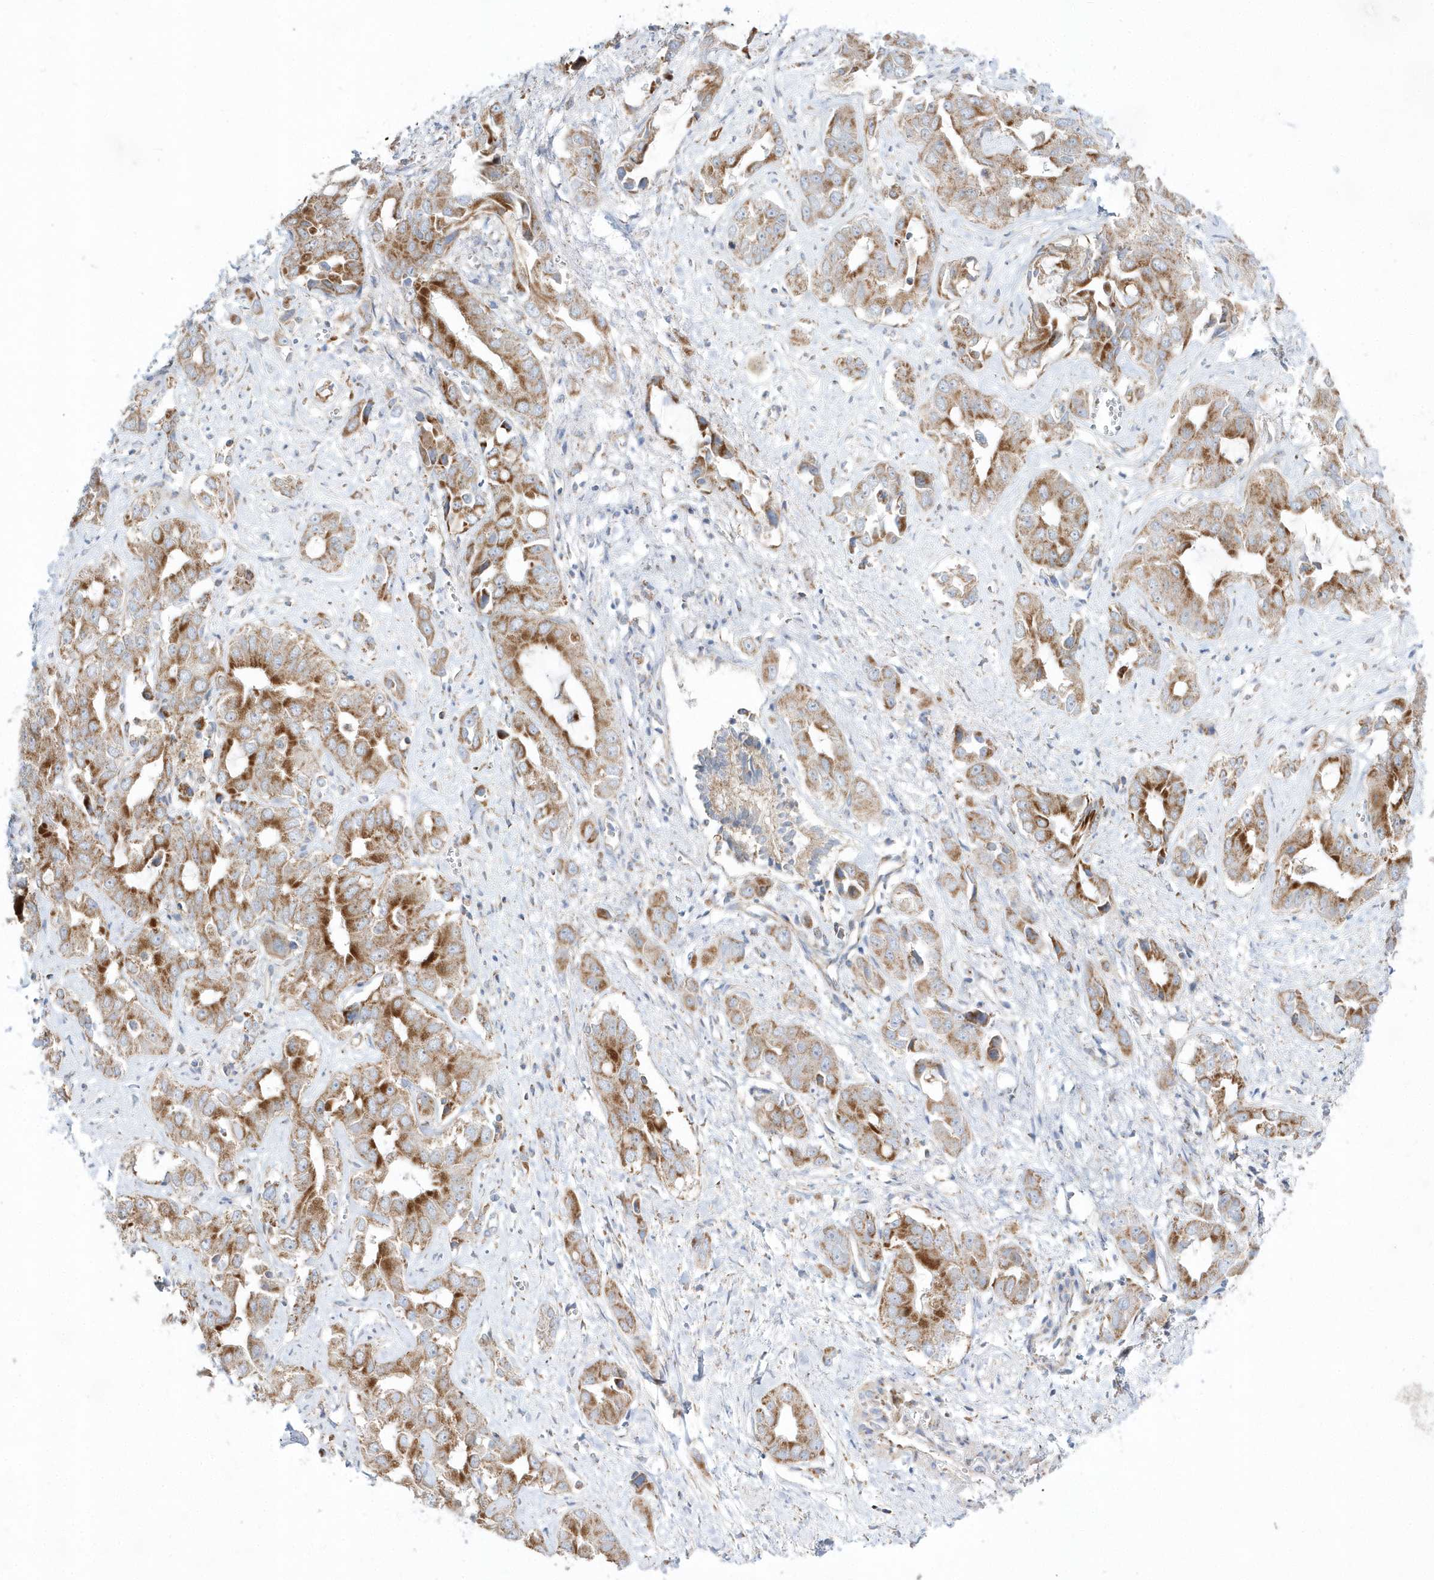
{"staining": {"intensity": "moderate", "quantity": ">75%", "location": "cytoplasmic/membranous"}, "tissue": "liver cancer", "cell_type": "Tumor cells", "image_type": "cancer", "snomed": [{"axis": "morphology", "description": "Cholangiocarcinoma"}, {"axis": "topography", "description": "Liver"}], "caption": "IHC staining of liver cholangiocarcinoma, which shows medium levels of moderate cytoplasmic/membranous staining in about >75% of tumor cells indicating moderate cytoplasmic/membranous protein expression. The staining was performed using DAB (brown) for protein detection and nuclei were counterstained in hematoxylin (blue).", "gene": "OPA1", "patient": {"sex": "female", "age": 52}}